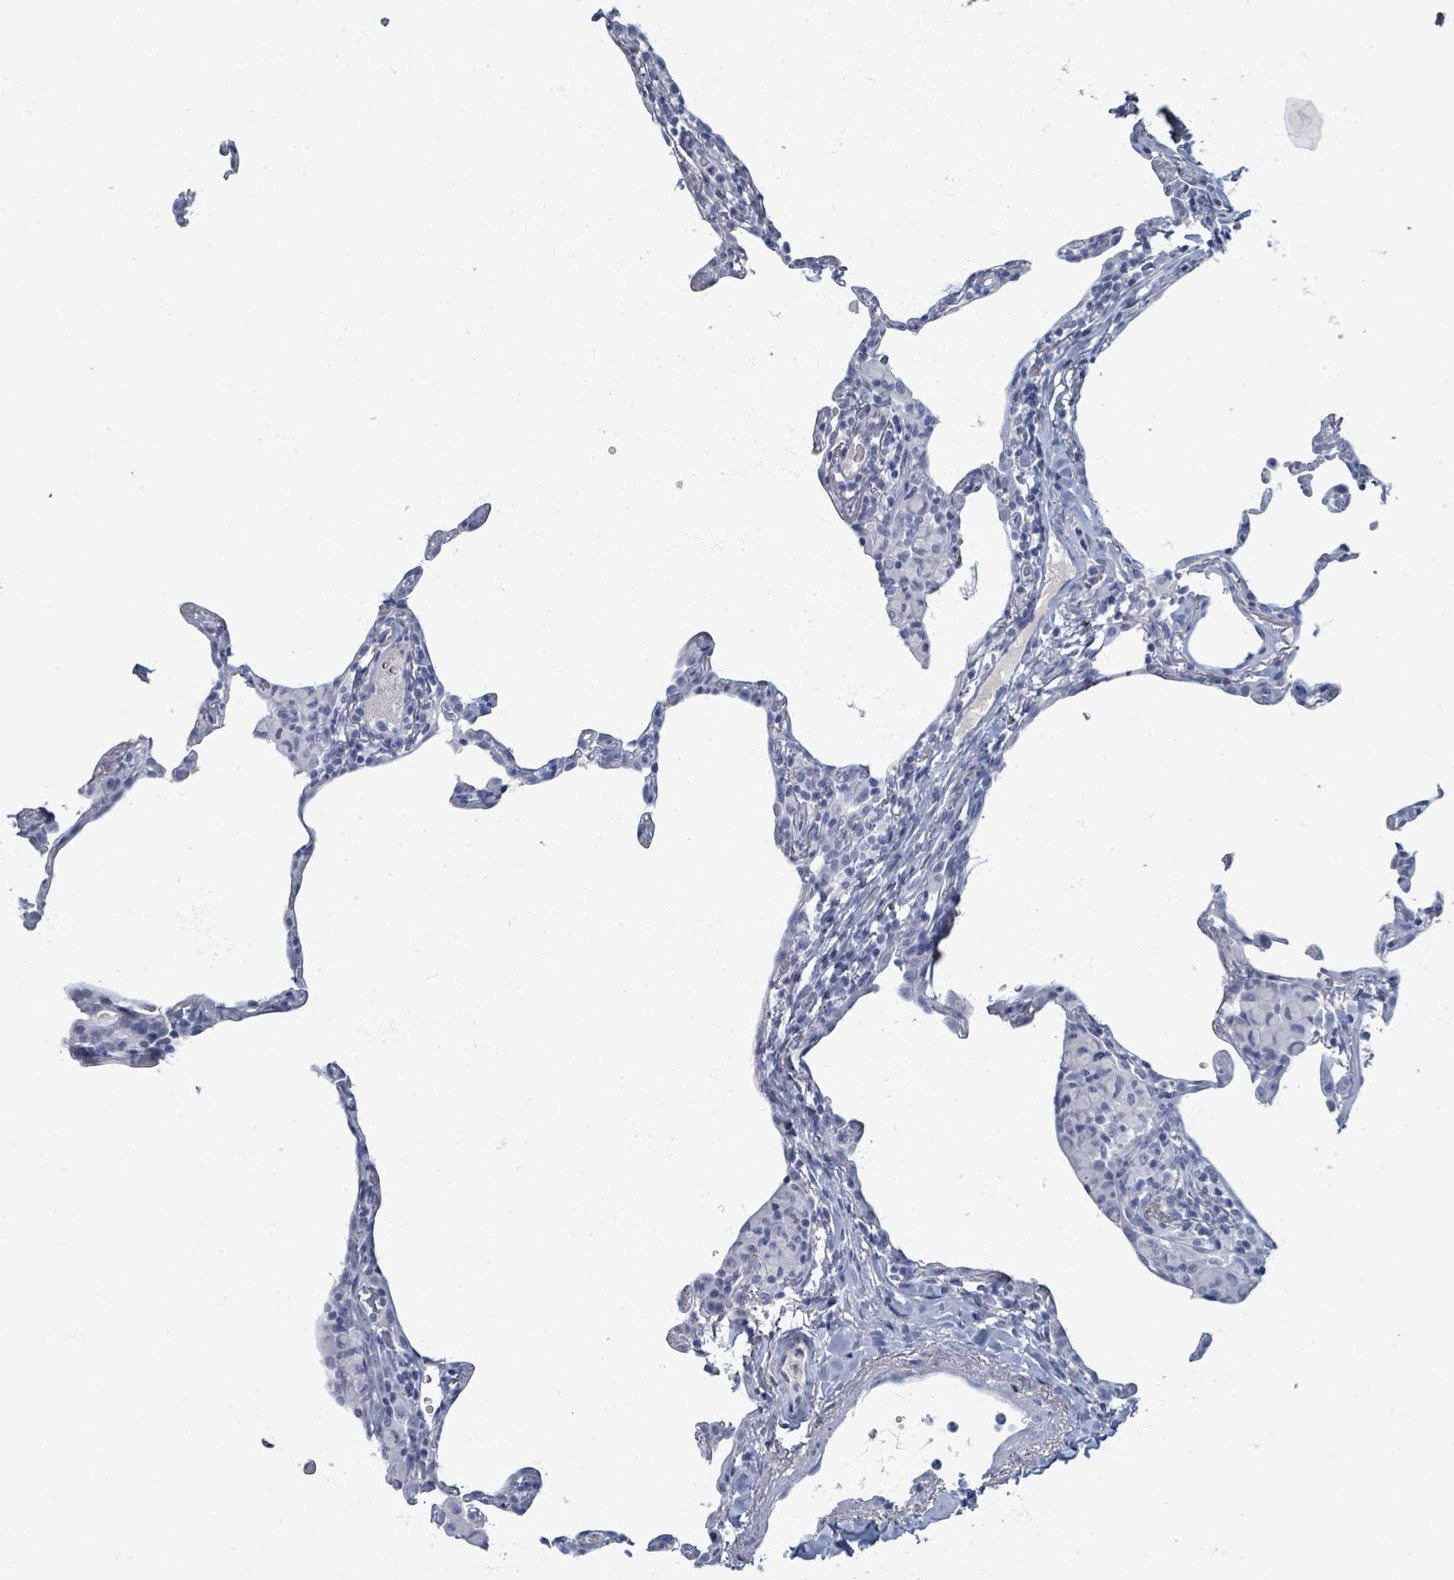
{"staining": {"intensity": "negative", "quantity": "none", "location": "none"}, "tissue": "lung", "cell_type": "Alveolar cells", "image_type": "normal", "snomed": [{"axis": "morphology", "description": "Normal tissue, NOS"}, {"axis": "topography", "description": "Lung"}], "caption": "Protein analysis of benign lung exhibits no significant positivity in alveolar cells.", "gene": "TAS2R1", "patient": {"sex": "female", "age": 57}}